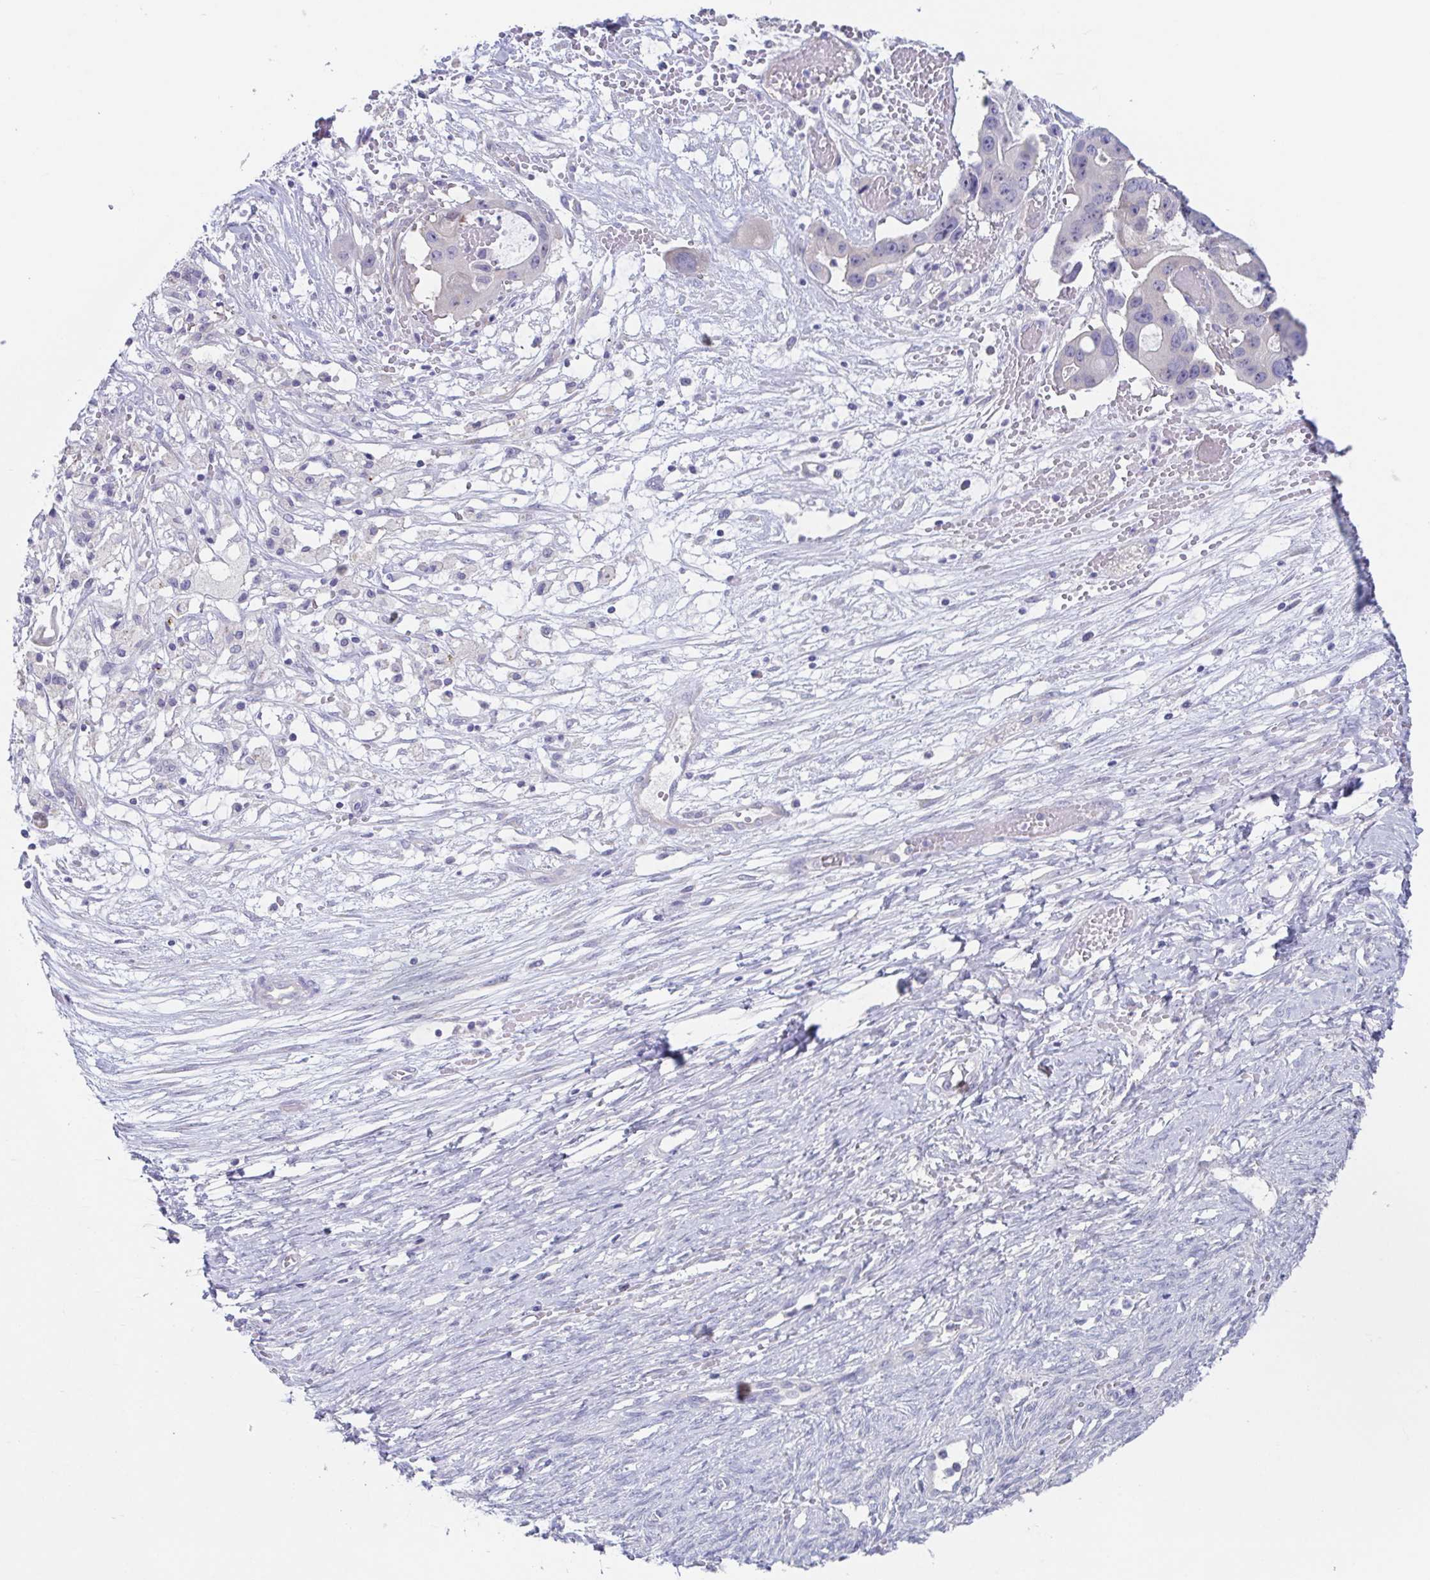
{"staining": {"intensity": "negative", "quantity": "none", "location": "none"}, "tissue": "ovarian cancer", "cell_type": "Tumor cells", "image_type": "cancer", "snomed": [{"axis": "morphology", "description": "Cystadenocarcinoma, serous, NOS"}, {"axis": "topography", "description": "Ovary"}], "caption": "A high-resolution photomicrograph shows immunohistochemistry (IHC) staining of ovarian serous cystadenocarcinoma, which displays no significant expression in tumor cells.", "gene": "HTR2A", "patient": {"sex": "female", "age": 56}}